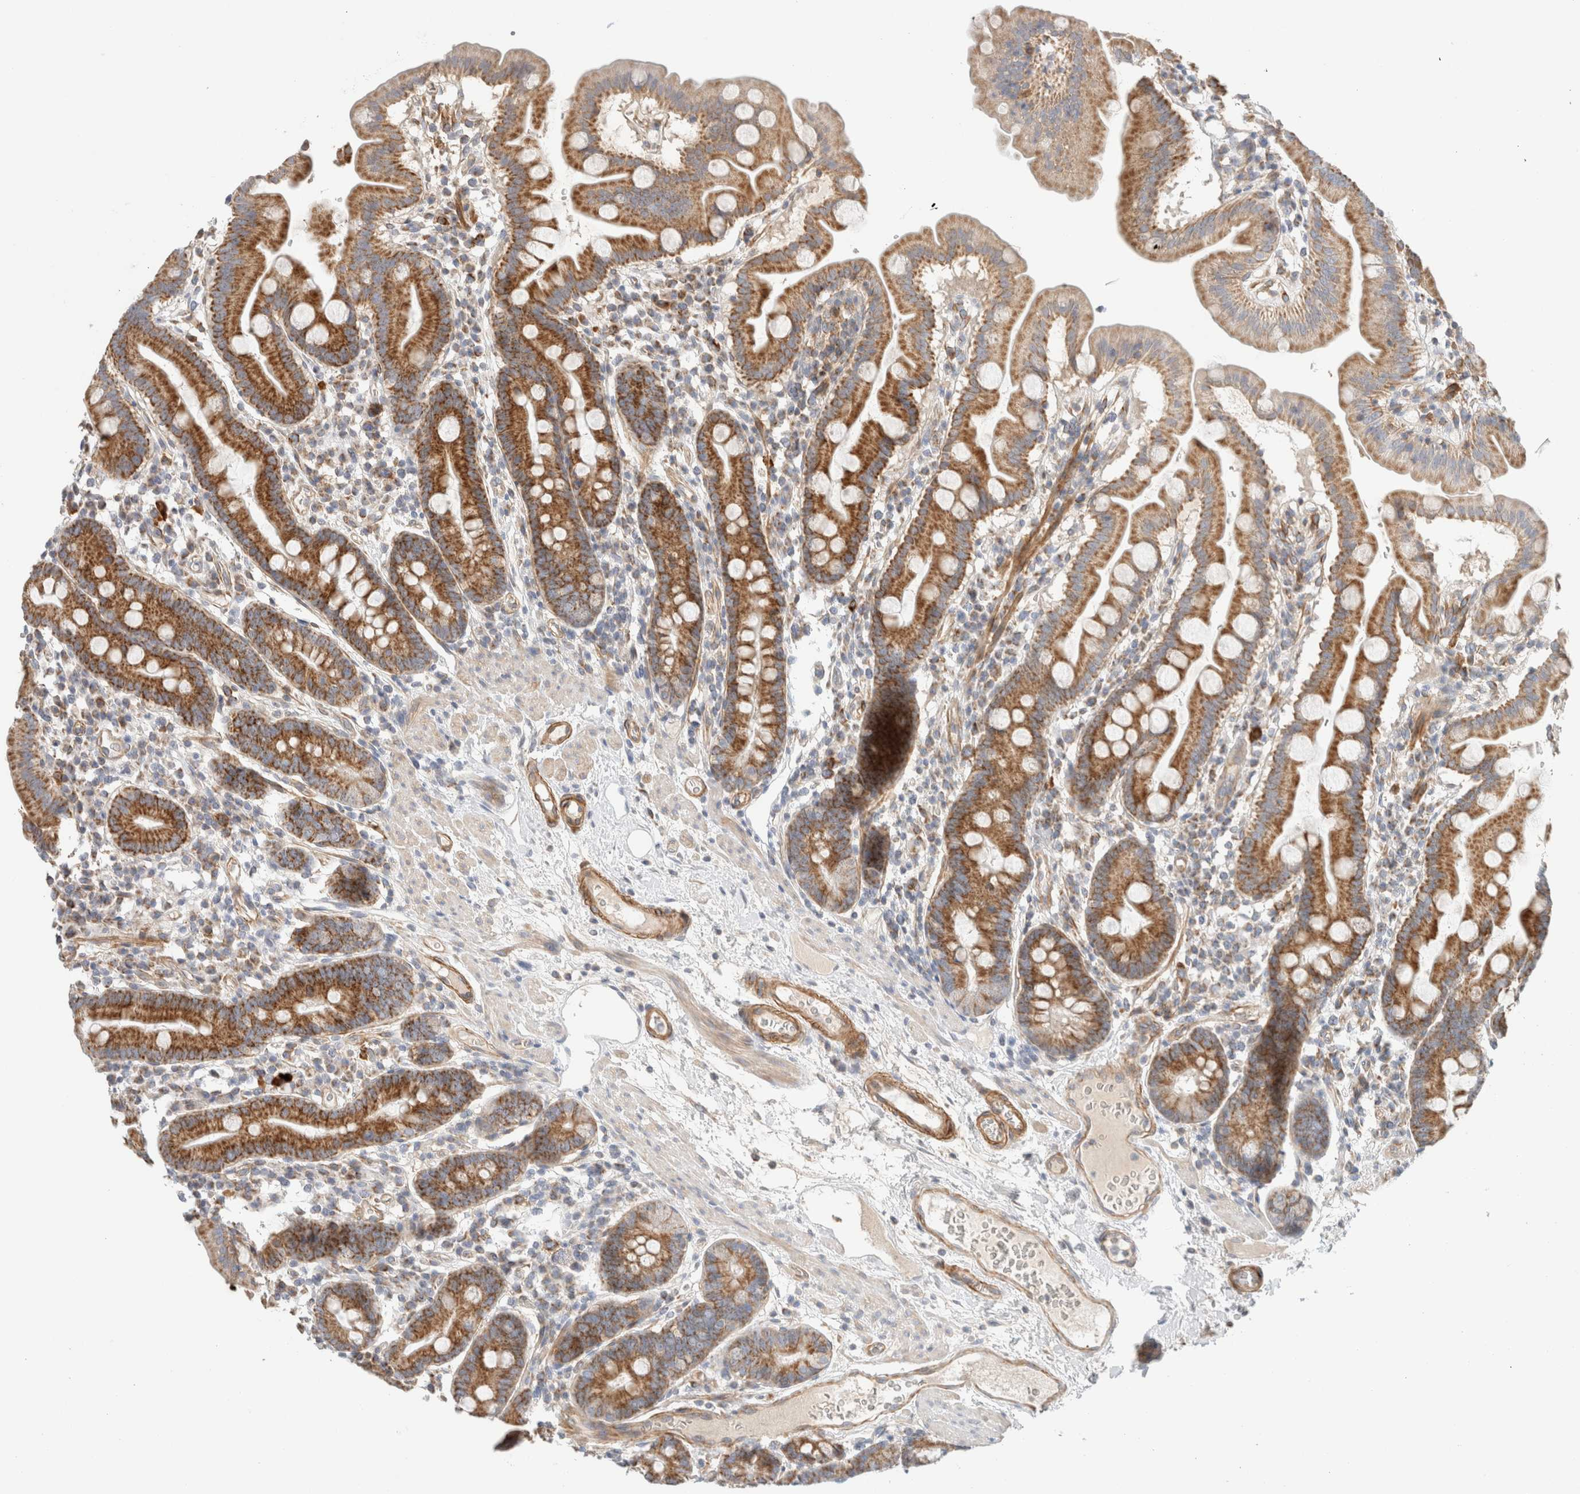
{"staining": {"intensity": "strong", "quantity": ">75%", "location": "cytoplasmic/membranous"}, "tissue": "duodenum", "cell_type": "Glandular cells", "image_type": "normal", "snomed": [{"axis": "morphology", "description": "Normal tissue, NOS"}, {"axis": "topography", "description": "Duodenum"}], "caption": "Duodenum stained for a protein demonstrates strong cytoplasmic/membranous positivity in glandular cells. The staining is performed using DAB (3,3'-diaminobenzidine) brown chromogen to label protein expression. The nuclei are counter-stained blue using hematoxylin.", "gene": "MRM3", "patient": {"sex": "male", "age": 50}}